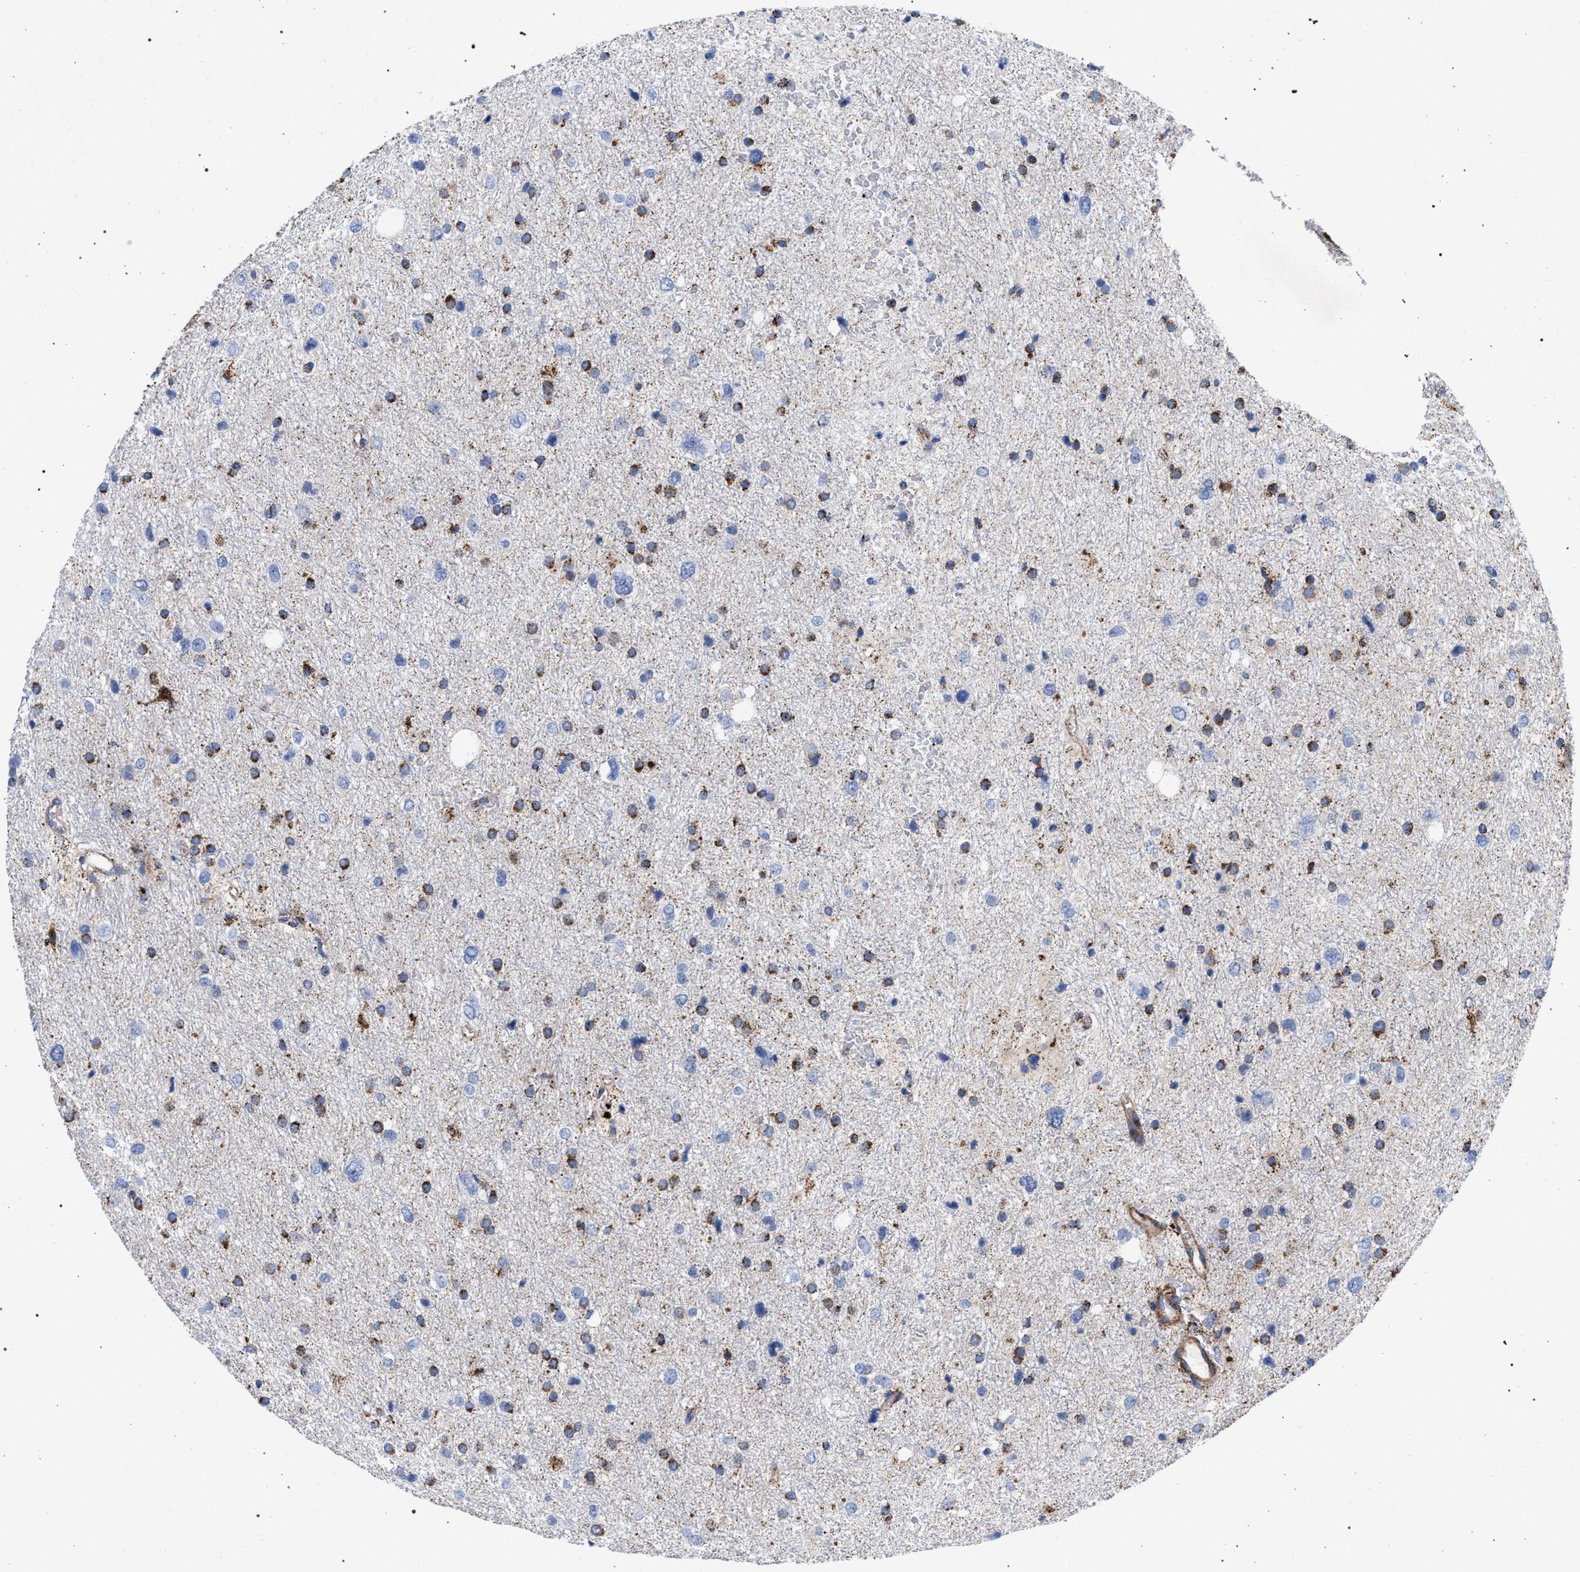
{"staining": {"intensity": "moderate", "quantity": ">75%", "location": "cytoplasmic/membranous"}, "tissue": "glioma", "cell_type": "Tumor cells", "image_type": "cancer", "snomed": [{"axis": "morphology", "description": "Glioma, malignant, Low grade"}, {"axis": "topography", "description": "Brain"}], "caption": "Immunohistochemical staining of human glioma exhibits moderate cytoplasmic/membranous protein positivity in approximately >75% of tumor cells.", "gene": "ACADS", "patient": {"sex": "female", "age": 37}}